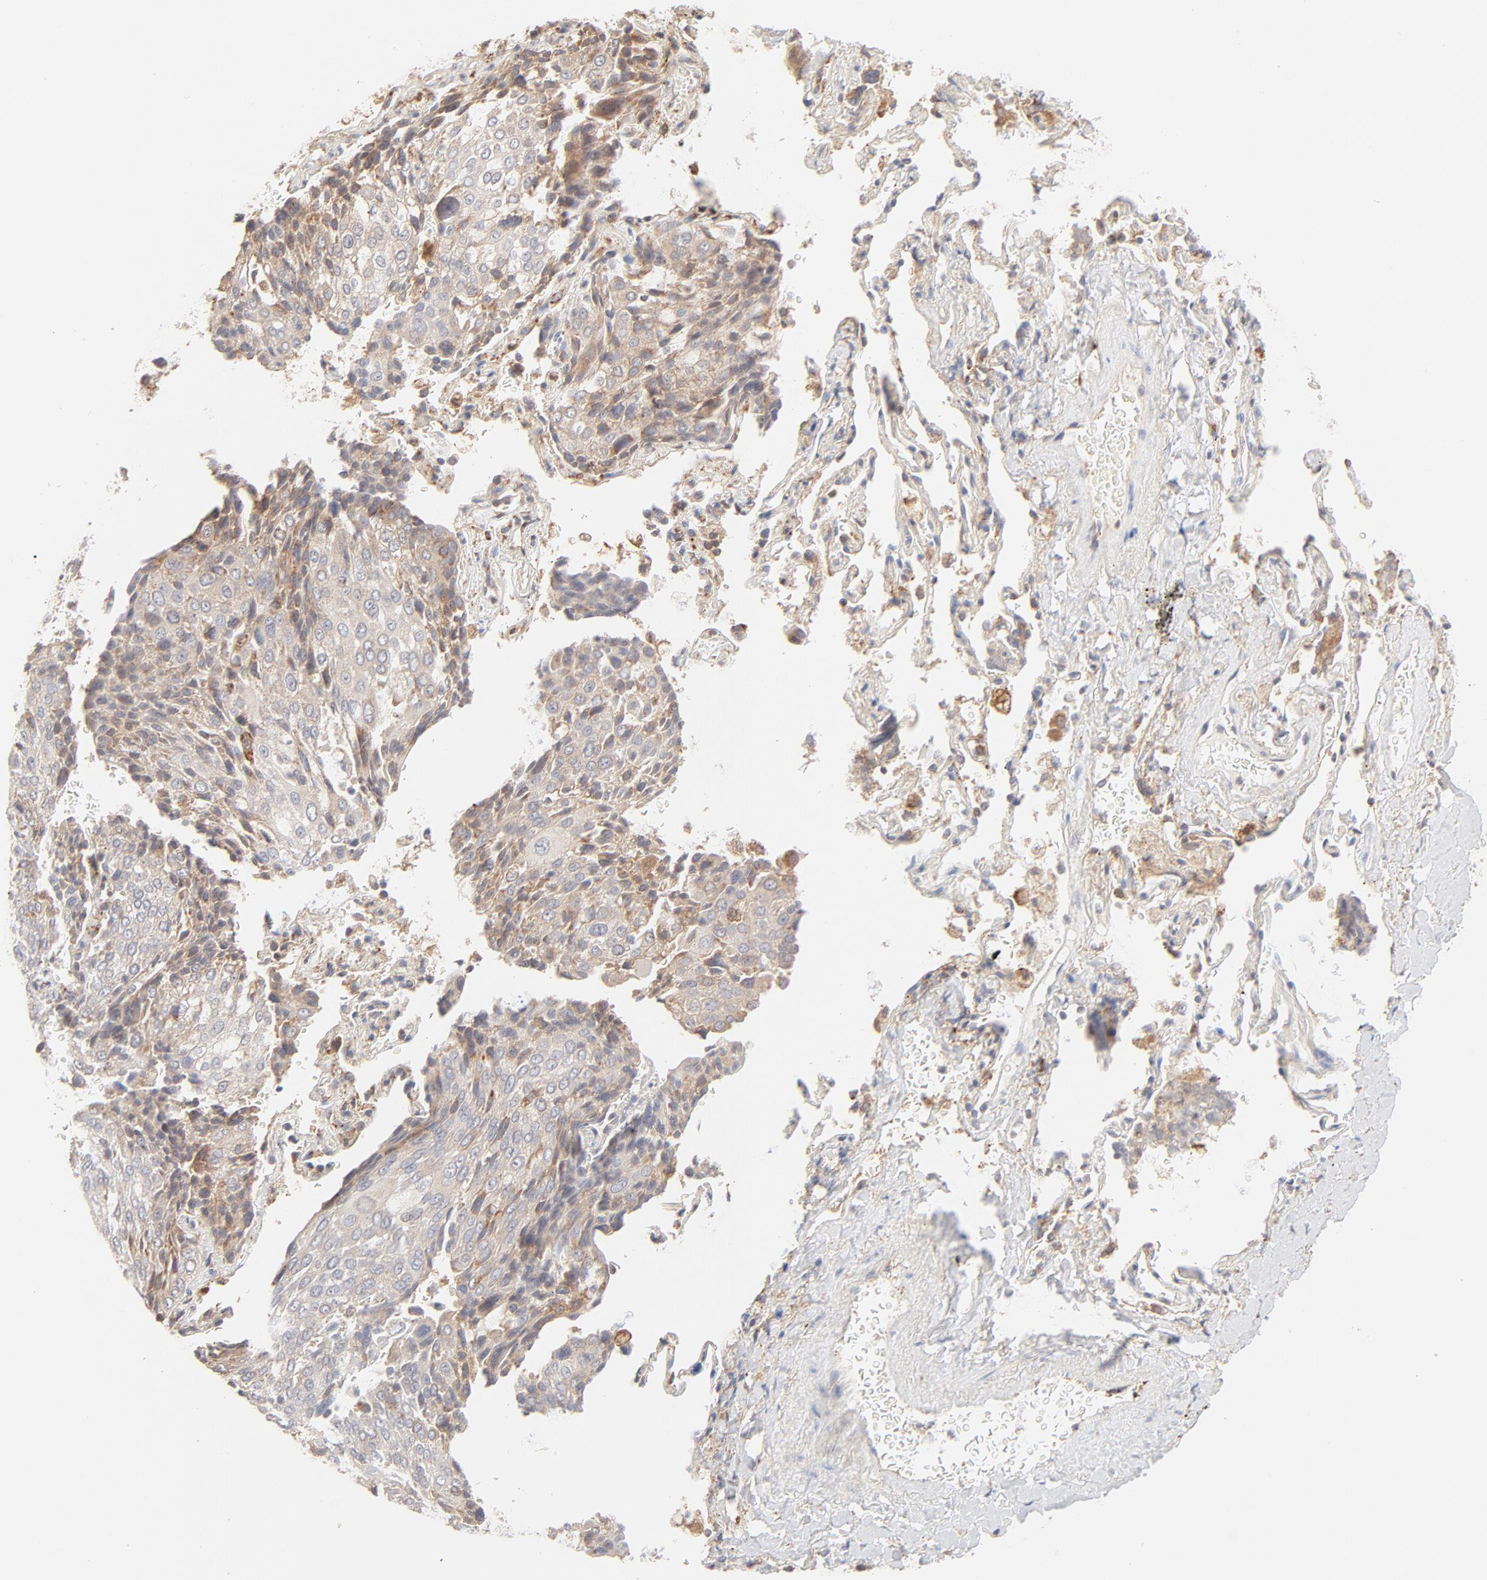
{"staining": {"intensity": "moderate", "quantity": ">75%", "location": "cytoplasmic/membranous"}, "tissue": "lung cancer", "cell_type": "Tumor cells", "image_type": "cancer", "snomed": [{"axis": "morphology", "description": "Squamous cell carcinoma, NOS"}, {"axis": "topography", "description": "Lung"}], "caption": "High-power microscopy captured an immunohistochemistry micrograph of lung cancer (squamous cell carcinoma), revealing moderate cytoplasmic/membranous expression in approximately >75% of tumor cells.", "gene": "PARP12", "patient": {"sex": "male", "age": 54}}